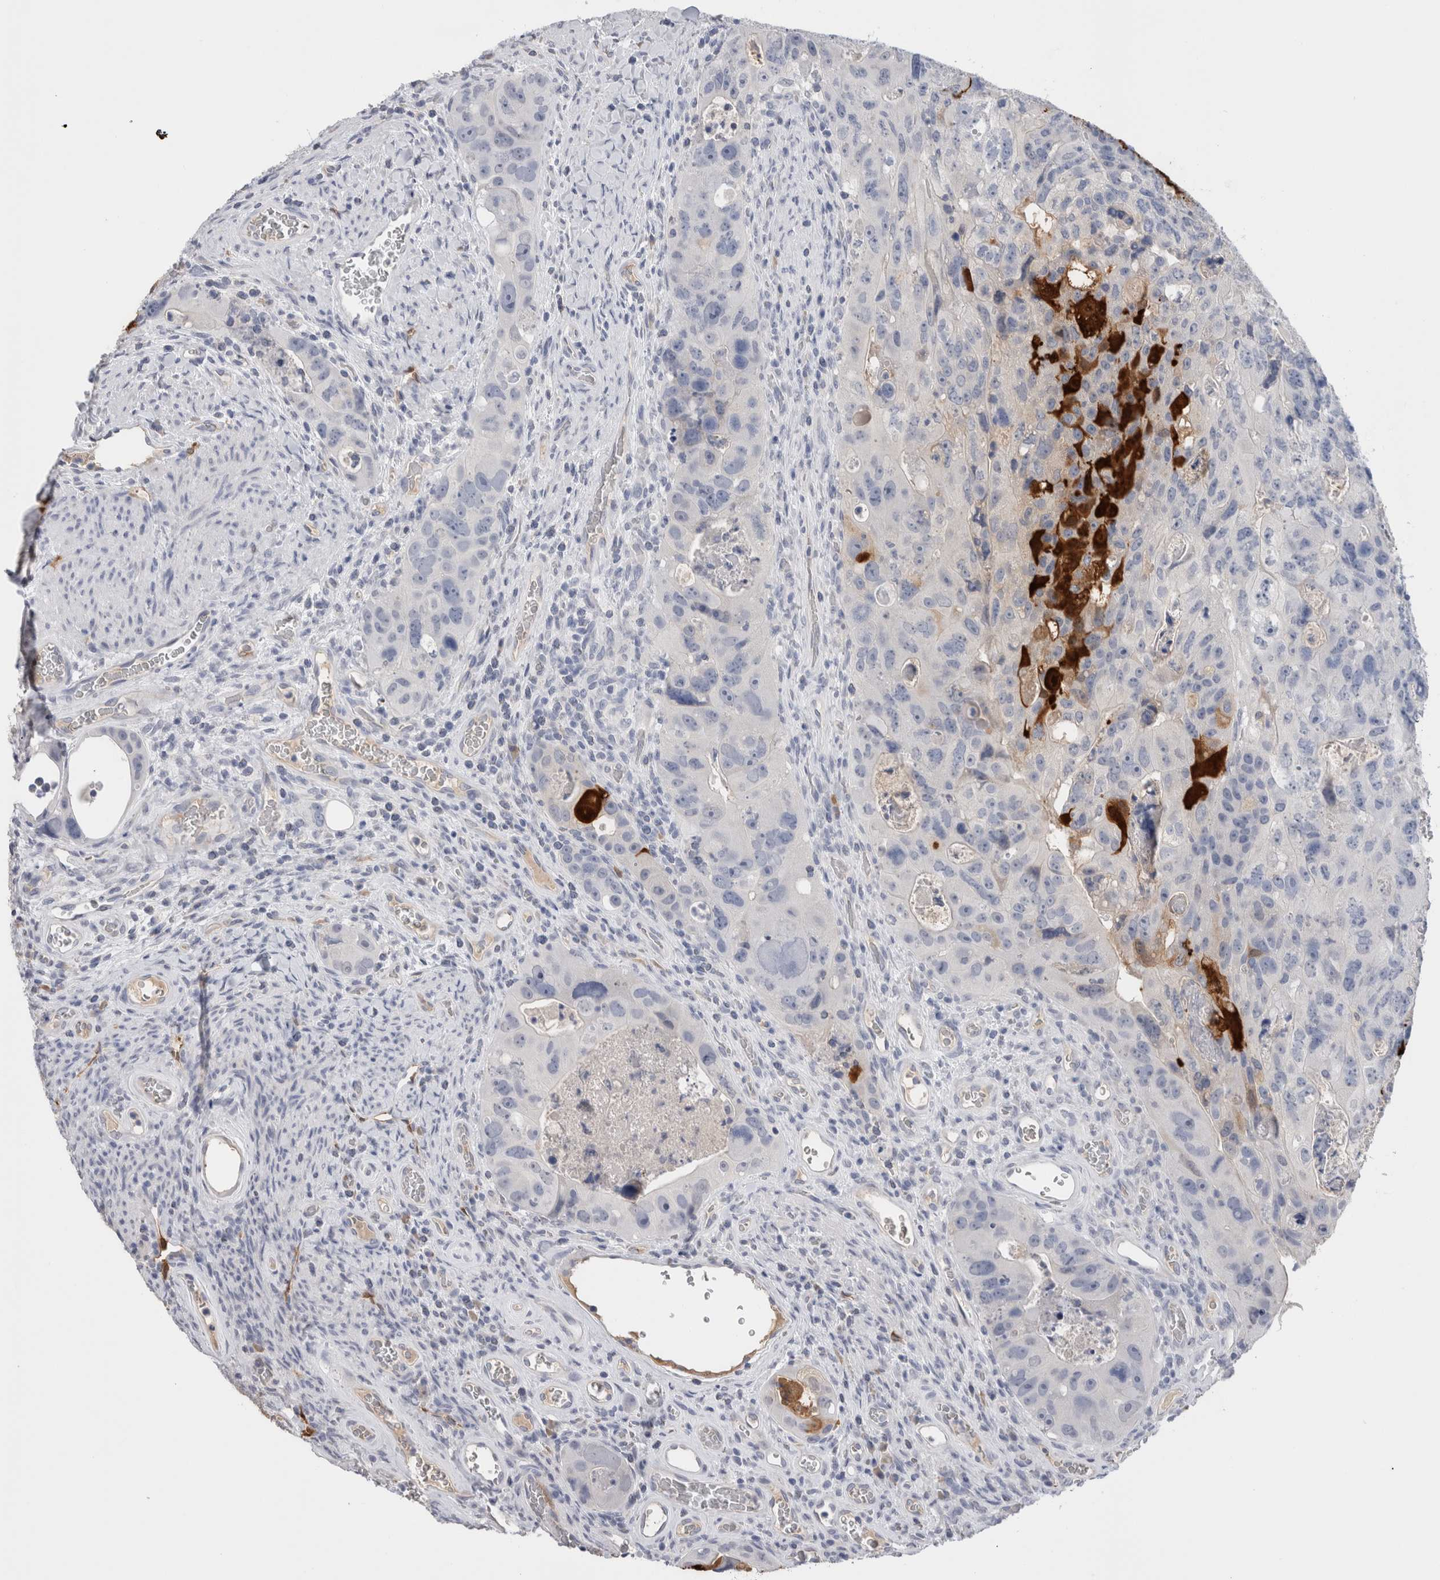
{"staining": {"intensity": "negative", "quantity": "none", "location": "none"}, "tissue": "colorectal cancer", "cell_type": "Tumor cells", "image_type": "cancer", "snomed": [{"axis": "morphology", "description": "Adenocarcinoma, NOS"}, {"axis": "topography", "description": "Rectum"}], "caption": "Adenocarcinoma (colorectal) was stained to show a protein in brown. There is no significant staining in tumor cells.", "gene": "FABP4", "patient": {"sex": "male", "age": 59}}